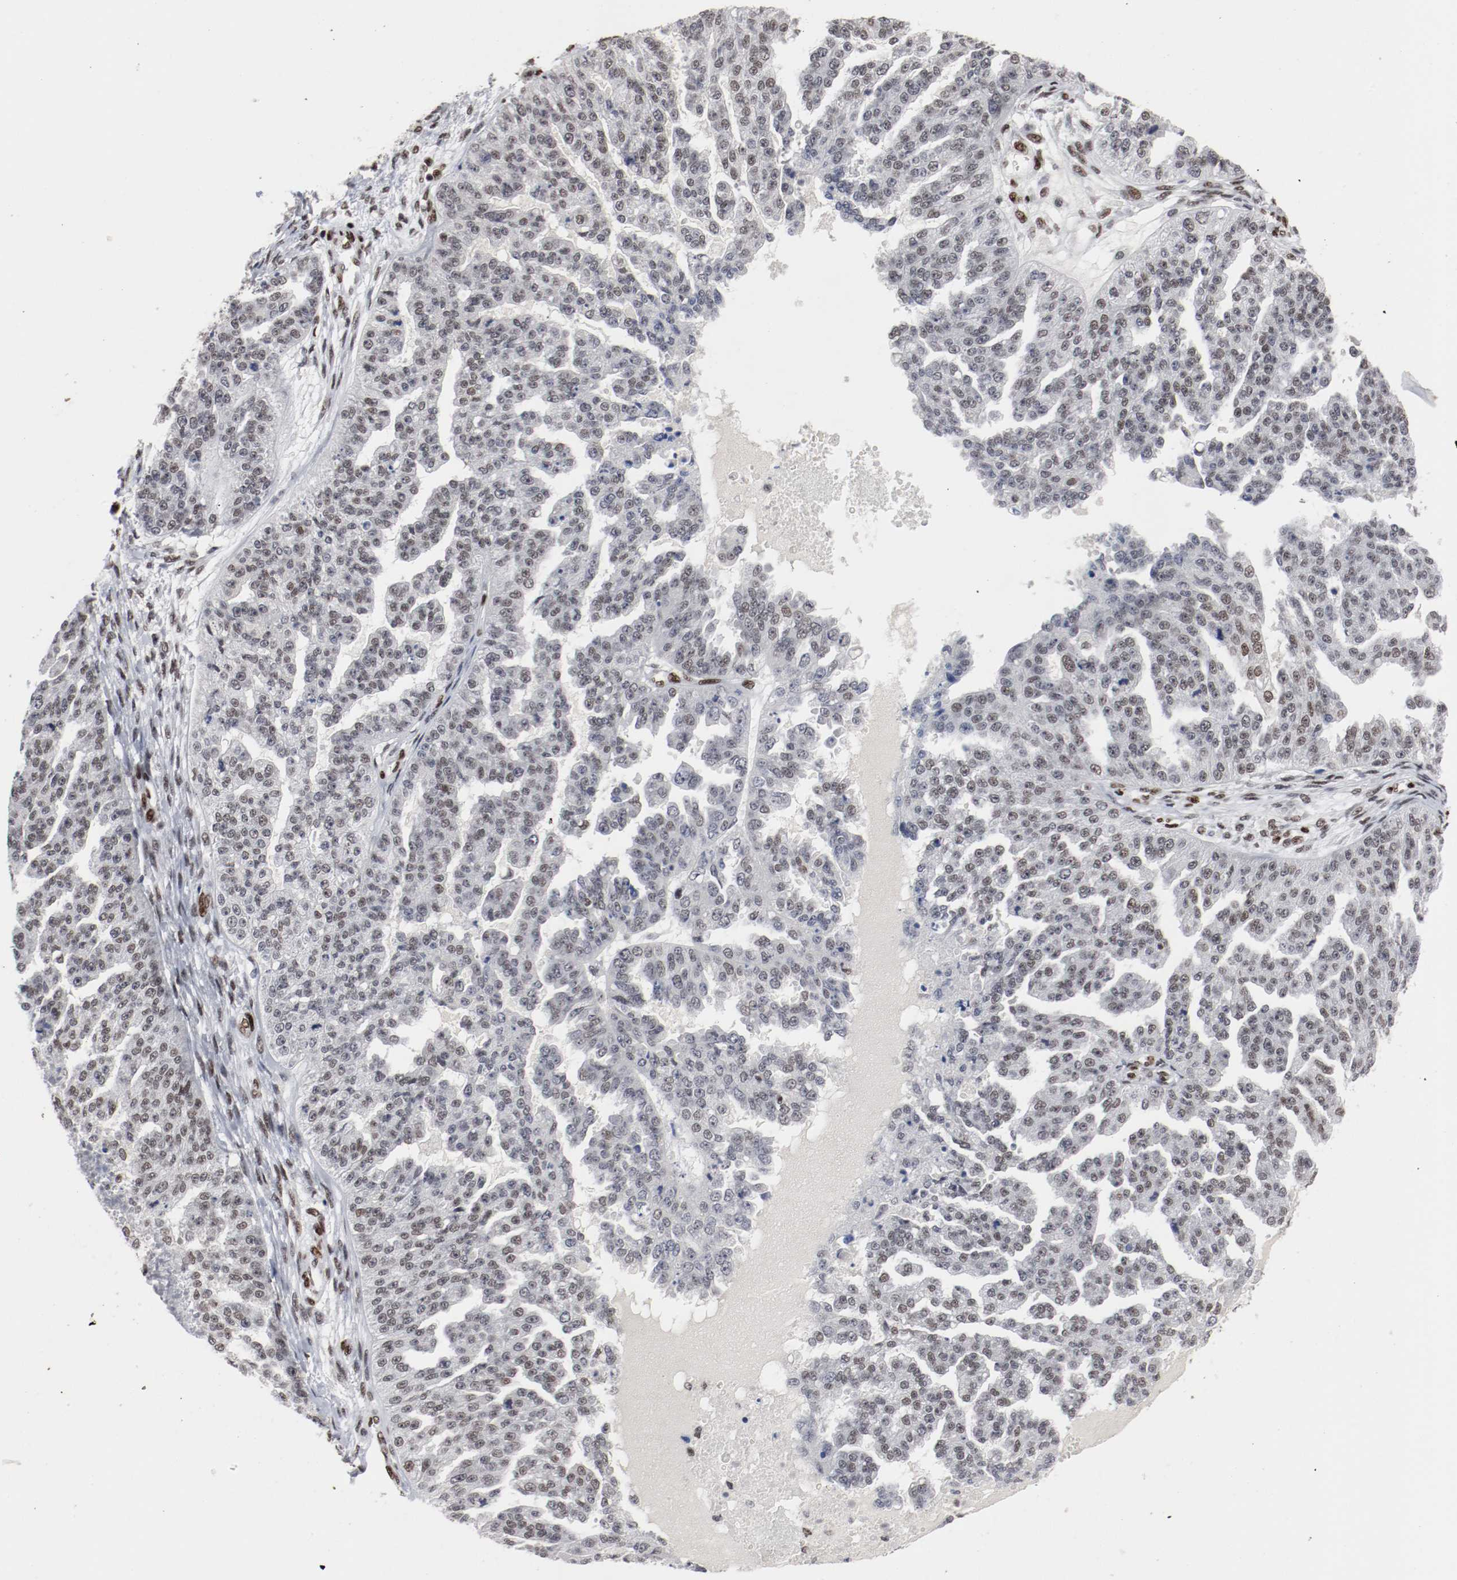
{"staining": {"intensity": "weak", "quantity": "<25%", "location": "nuclear"}, "tissue": "ovarian cancer", "cell_type": "Tumor cells", "image_type": "cancer", "snomed": [{"axis": "morphology", "description": "Cystadenocarcinoma, serous, NOS"}, {"axis": "topography", "description": "Ovary"}], "caption": "The image shows no staining of tumor cells in ovarian serous cystadenocarcinoma.", "gene": "MEF2D", "patient": {"sex": "female", "age": 58}}